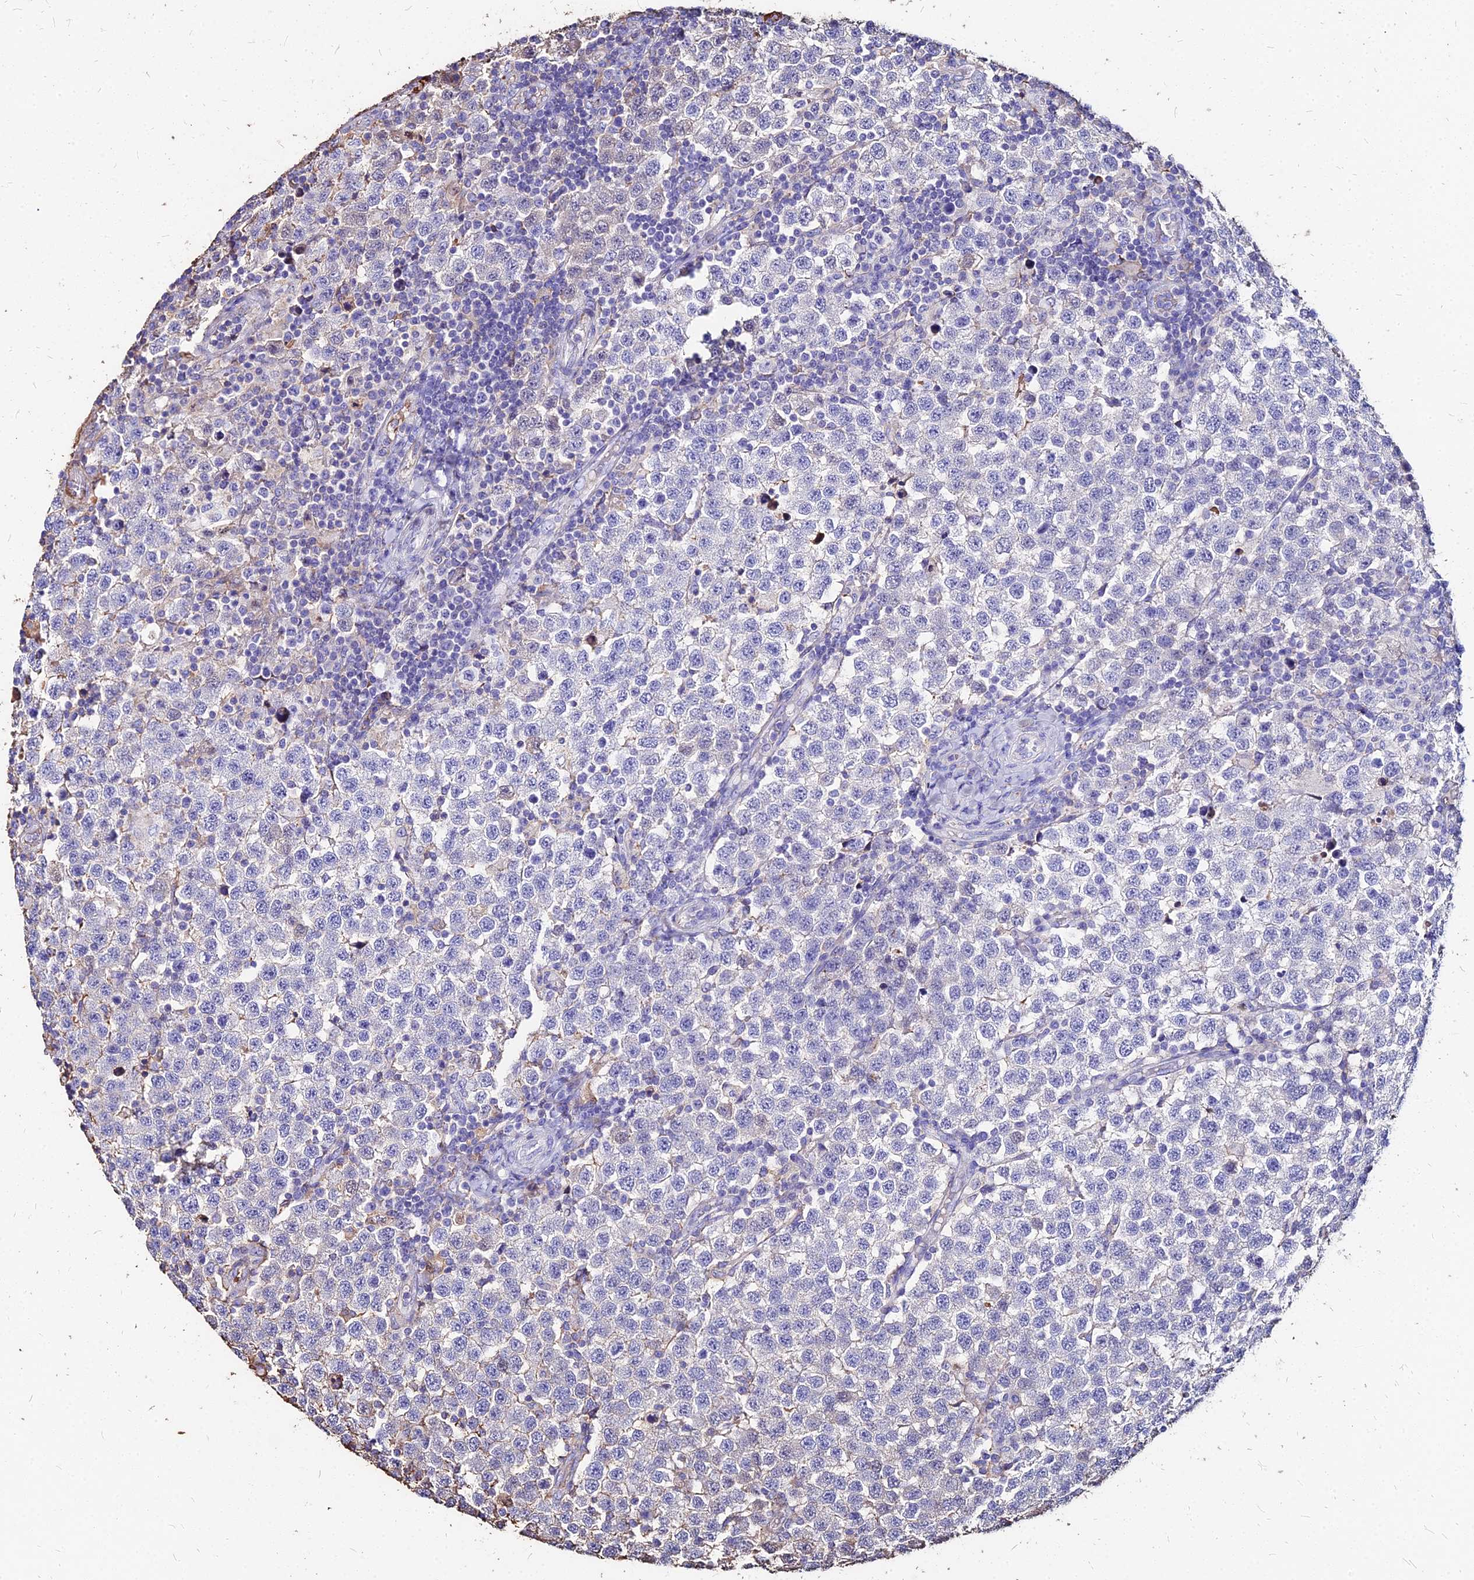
{"staining": {"intensity": "negative", "quantity": "none", "location": "none"}, "tissue": "testis cancer", "cell_type": "Tumor cells", "image_type": "cancer", "snomed": [{"axis": "morphology", "description": "Seminoma, NOS"}, {"axis": "topography", "description": "Testis"}], "caption": "Tumor cells show no significant positivity in seminoma (testis).", "gene": "NME5", "patient": {"sex": "male", "age": 34}}